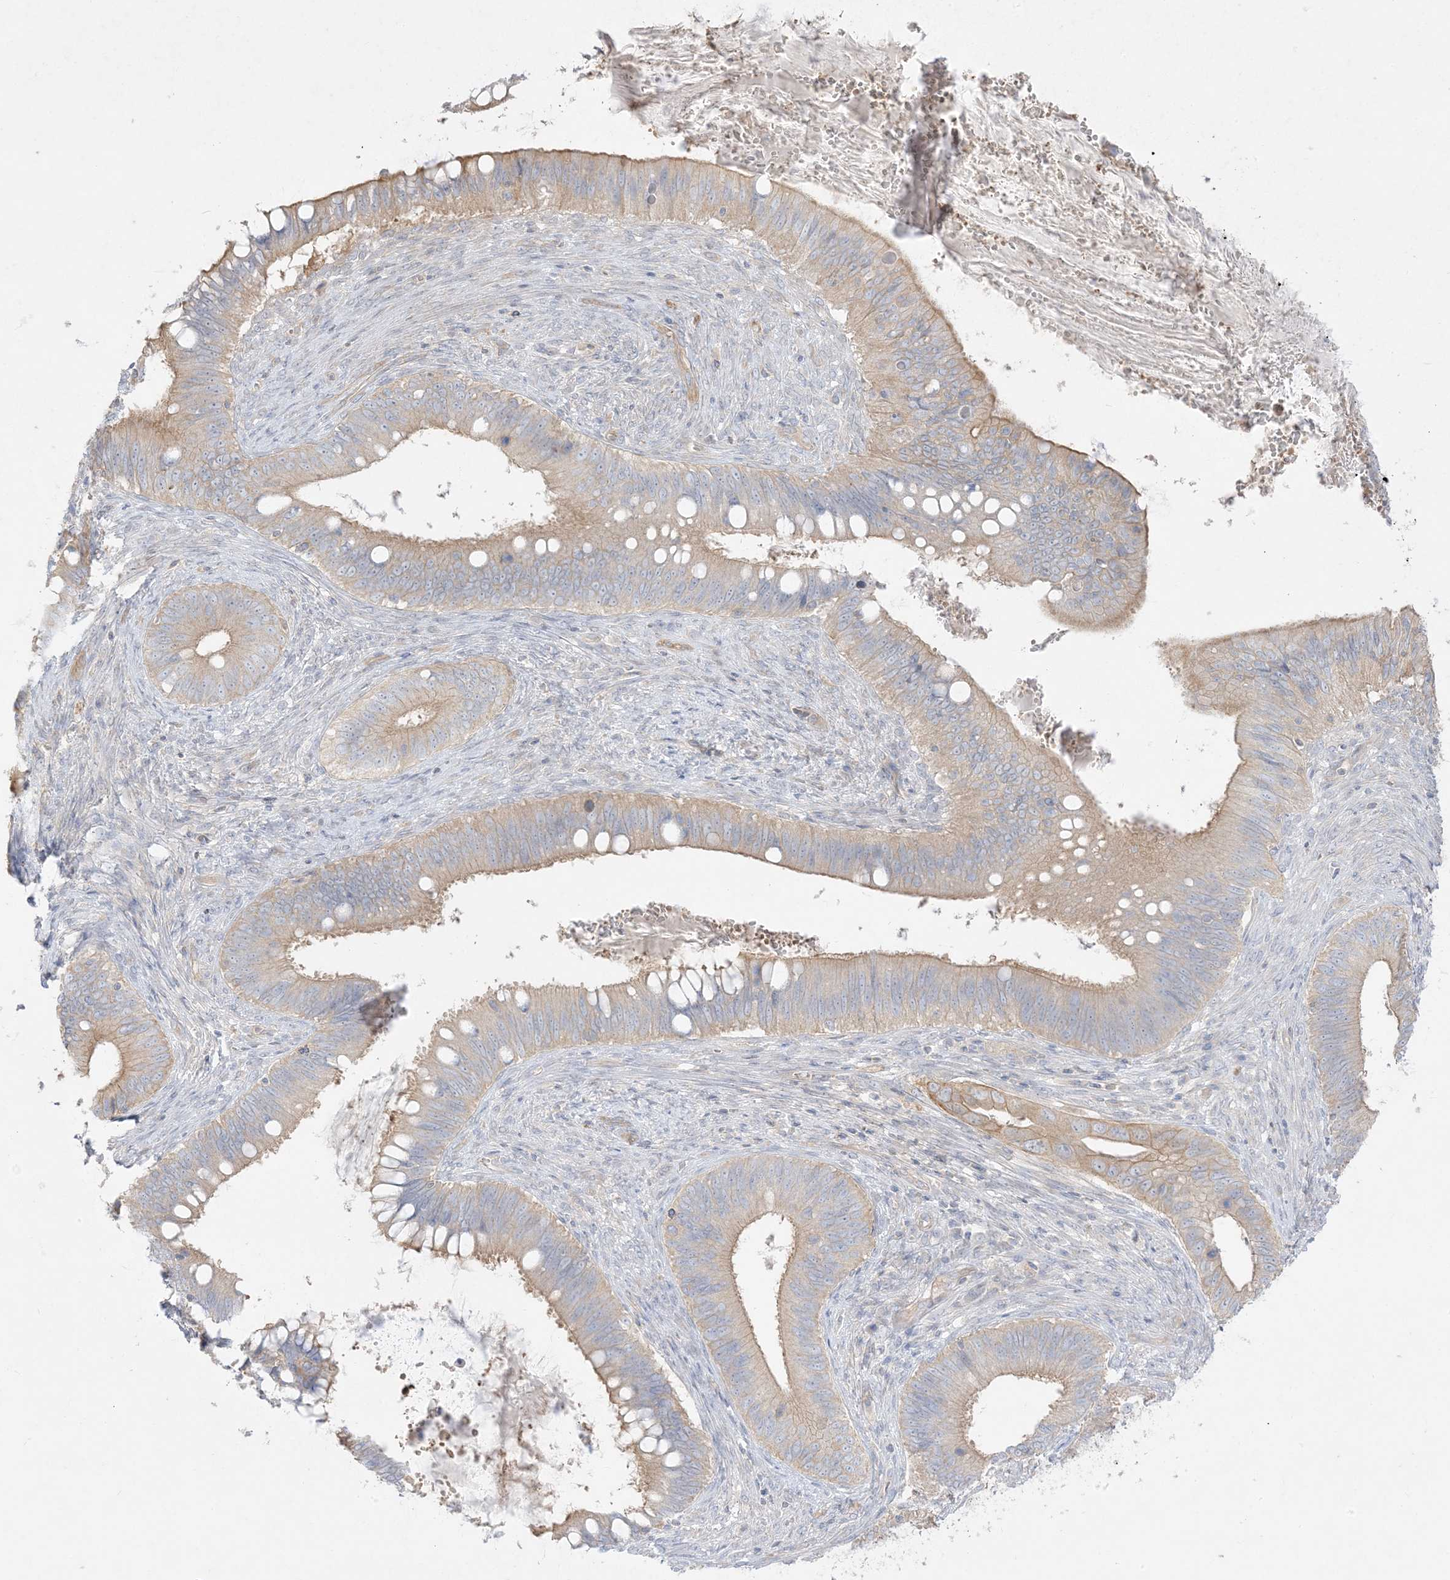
{"staining": {"intensity": "moderate", "quantity": "25%-75%", "location": "cytoplasmic/membranous"}, "tissue": "cervical cancer", "cell_type": "Tumor cells", "image_type": "cancer", "snomed": [{"axis": "morphology", "description": "Adenocarcinoma, NOS"}, {"axis": "topography", "description": "Cervix"}], "caption": "This is a micrograph of immunohistochemistry (IHC) staining of cervical adenocarcinoma, which shows moderate expression in the cytoplasmic/membranous of tumor cells.", "gene": "ARHGEF9", "patient": {"sex": "female", "age": 42}}